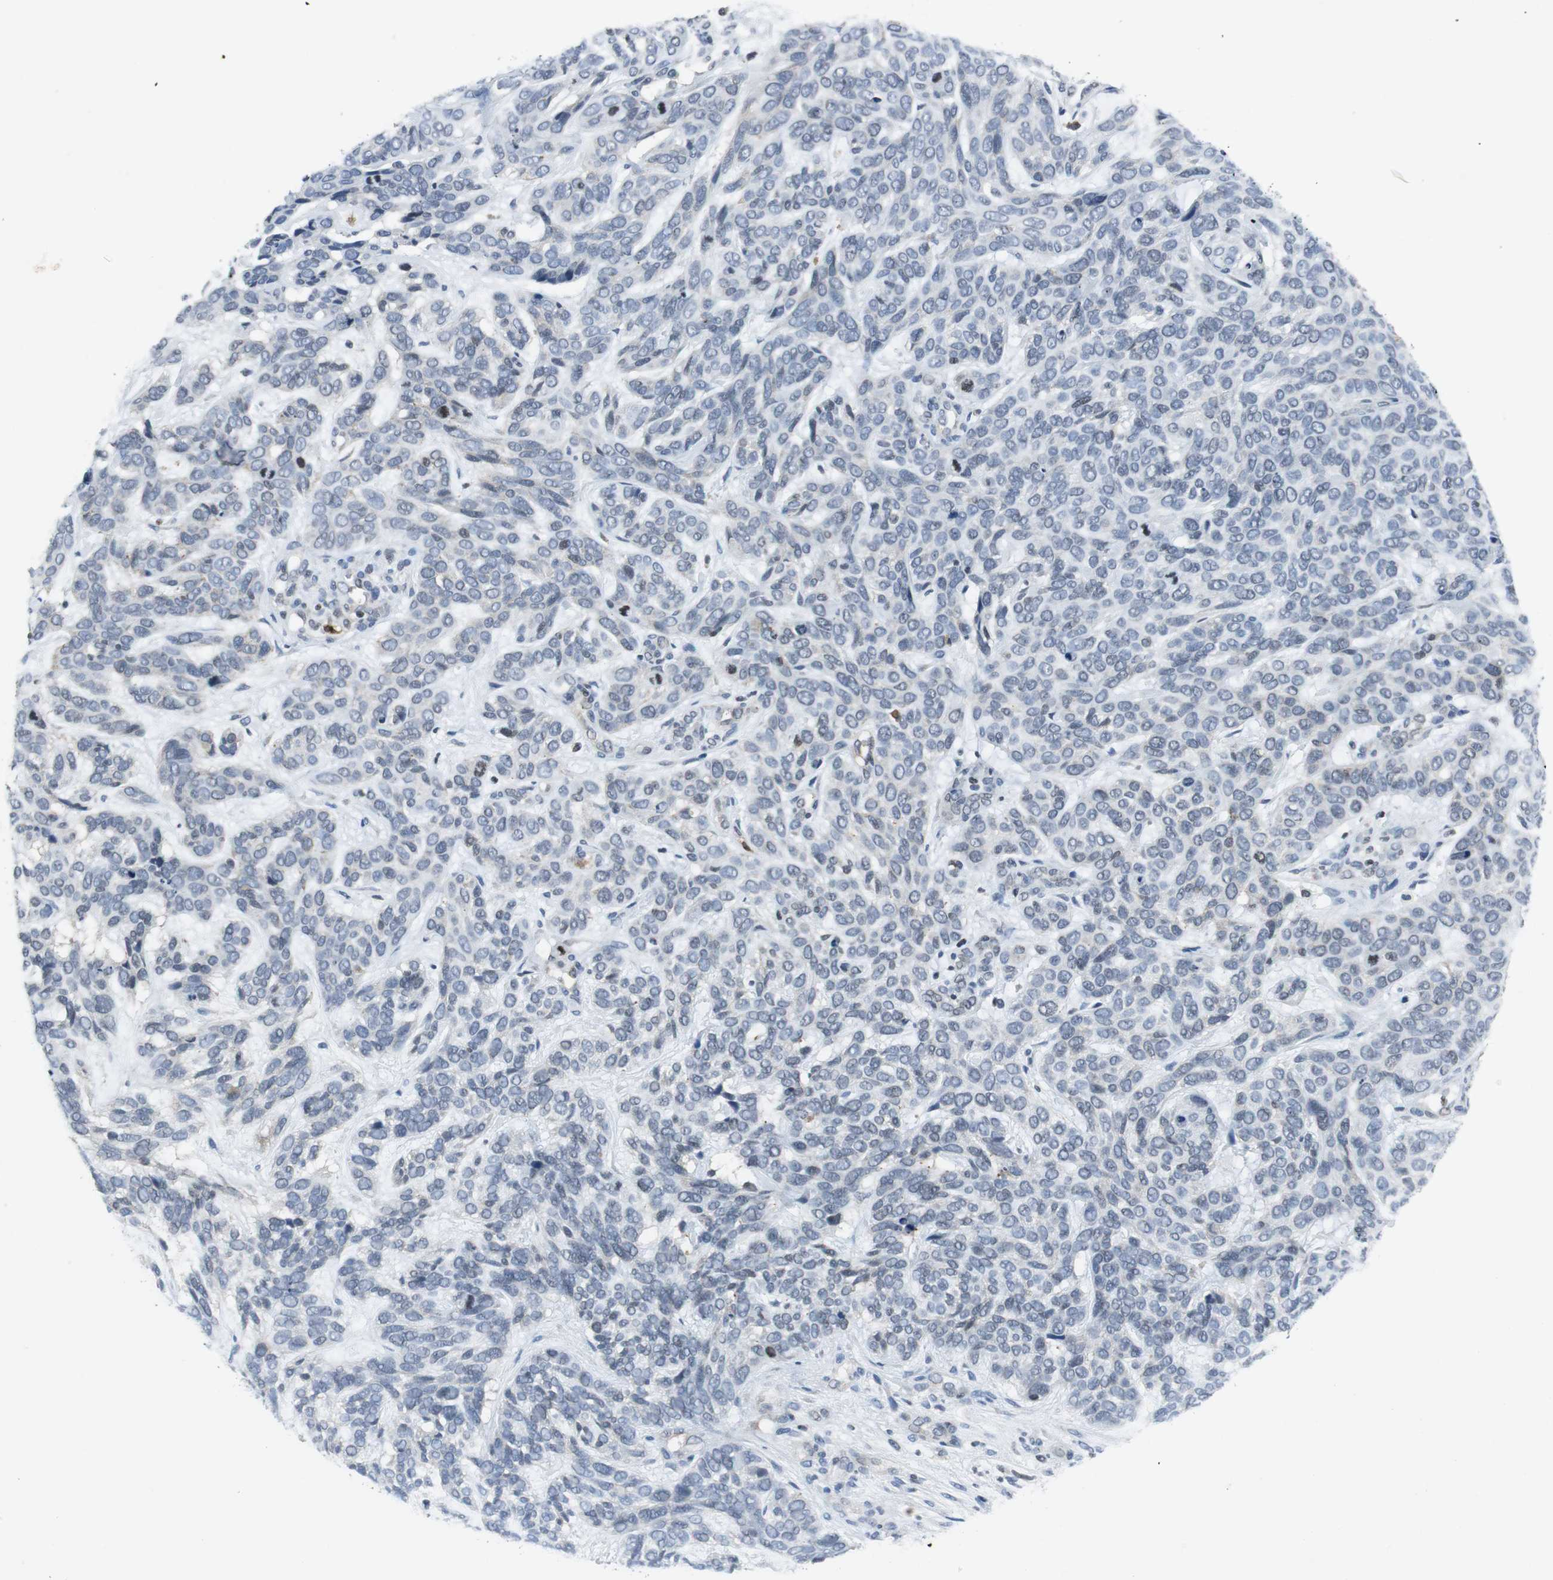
{"staining": {"intensity": "negative", "quantity": "none", "location": "none"}, "tissue": "skin cancer", "cell_type": "Tumor cells", "image_type": "cancer", "snomed": [{"axis": "morphology", "description": "Basal cell carcinoma"}, {"axis": "topography", "description": "Skin"}], "caption": "Image shows no protein staining in tumor cells of basal cell carcinoma (skin) tissue.", "gene": "ORM1", "patient": {"sex": "male", "age": 87}}